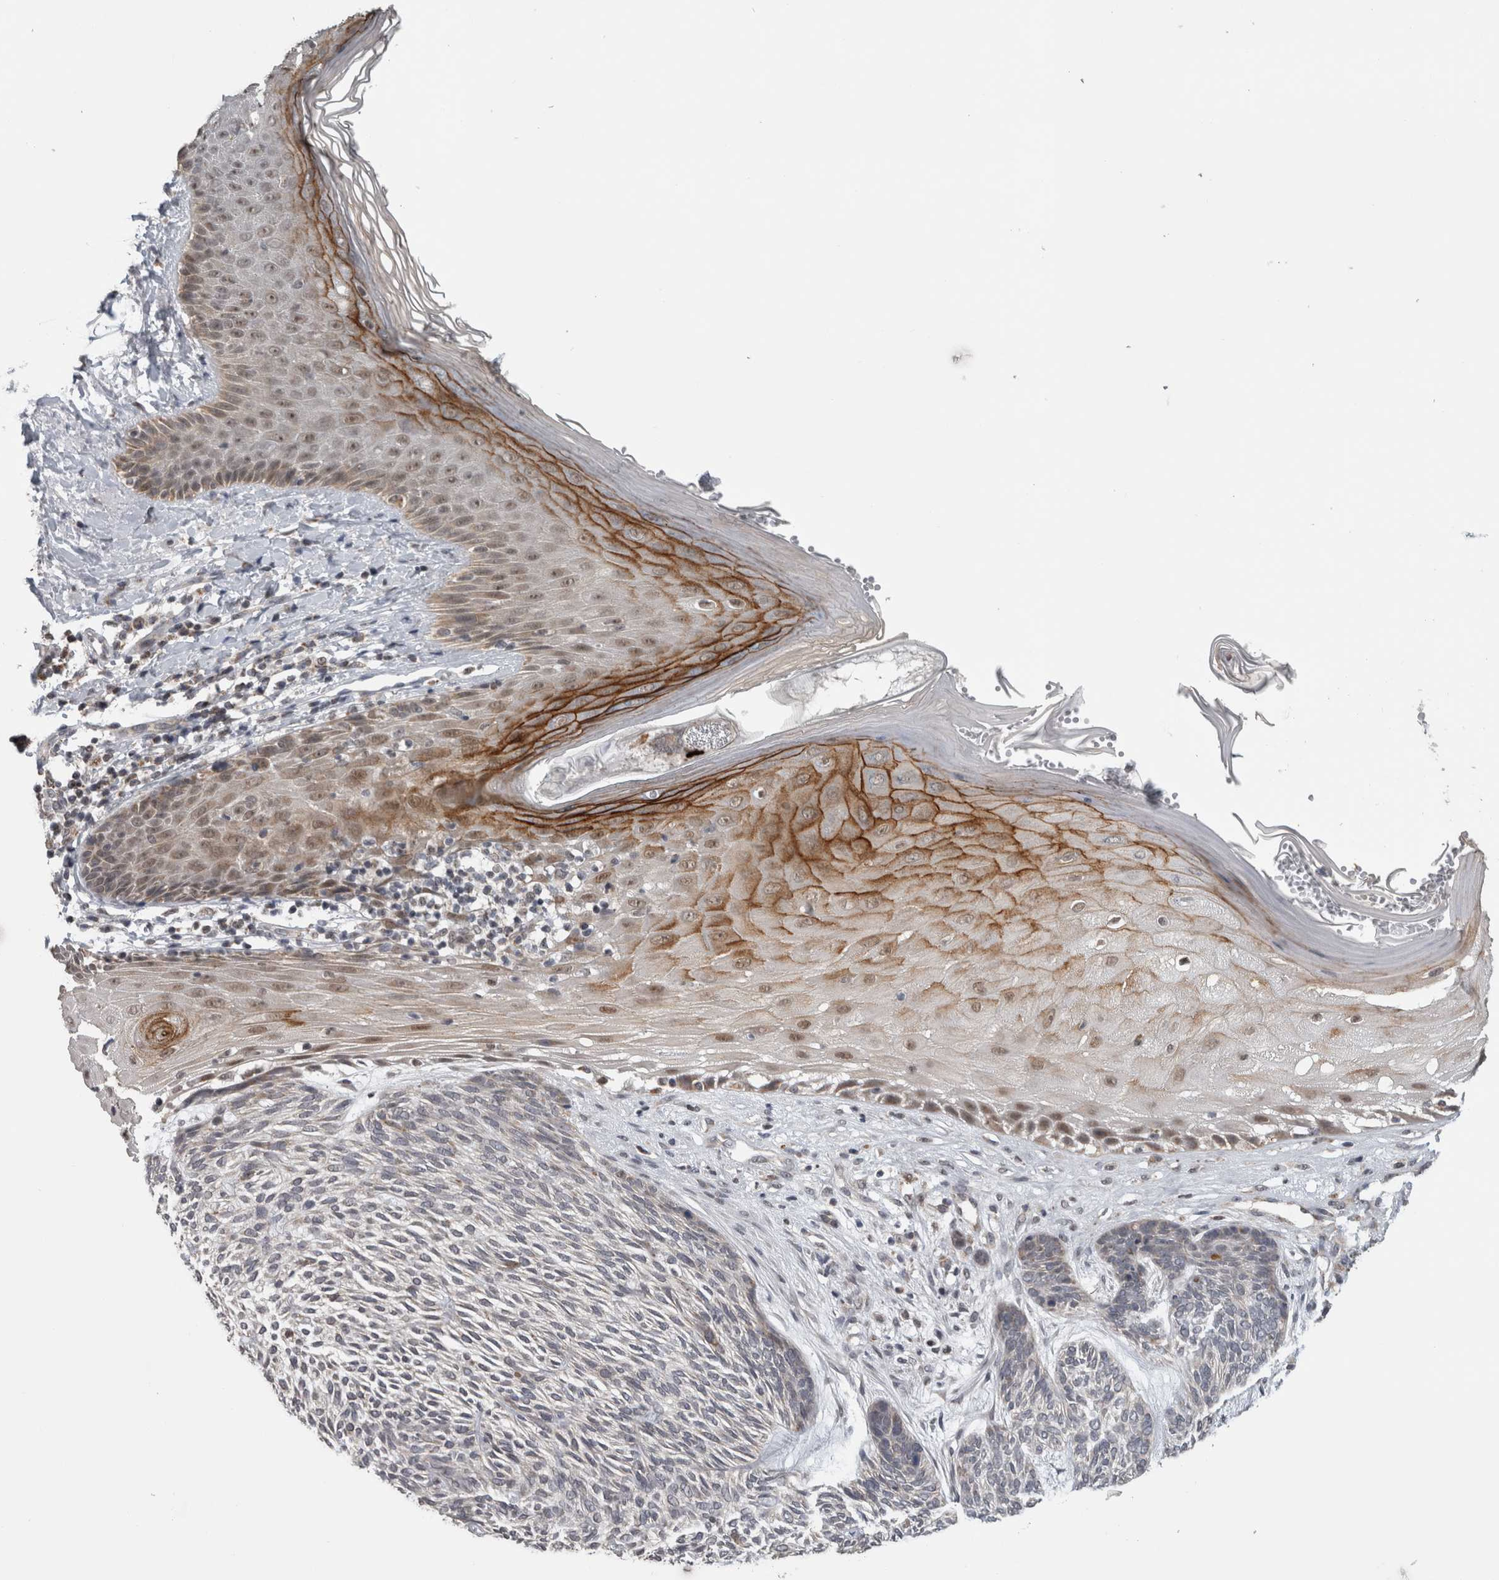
{"staining": {"intensity": "negative", "quantity": "none", "location": "none"}, "tissue": "skin cancer", "cell_type": "Tumor cells", "image_type": "cancer", "snomed": [{"axis": "morphology", "description": "Basal cell carcinoma"}, {"axis": "topography", "description": "Skin"}], "caption": "DAB (3,3'-diaminobenzidine) immunohistochemical staining of skin cancer exhibits no significant positivity in tumor cells.", "gene": "OR2K2", "patient": {"sex": "male", "age": 55}}